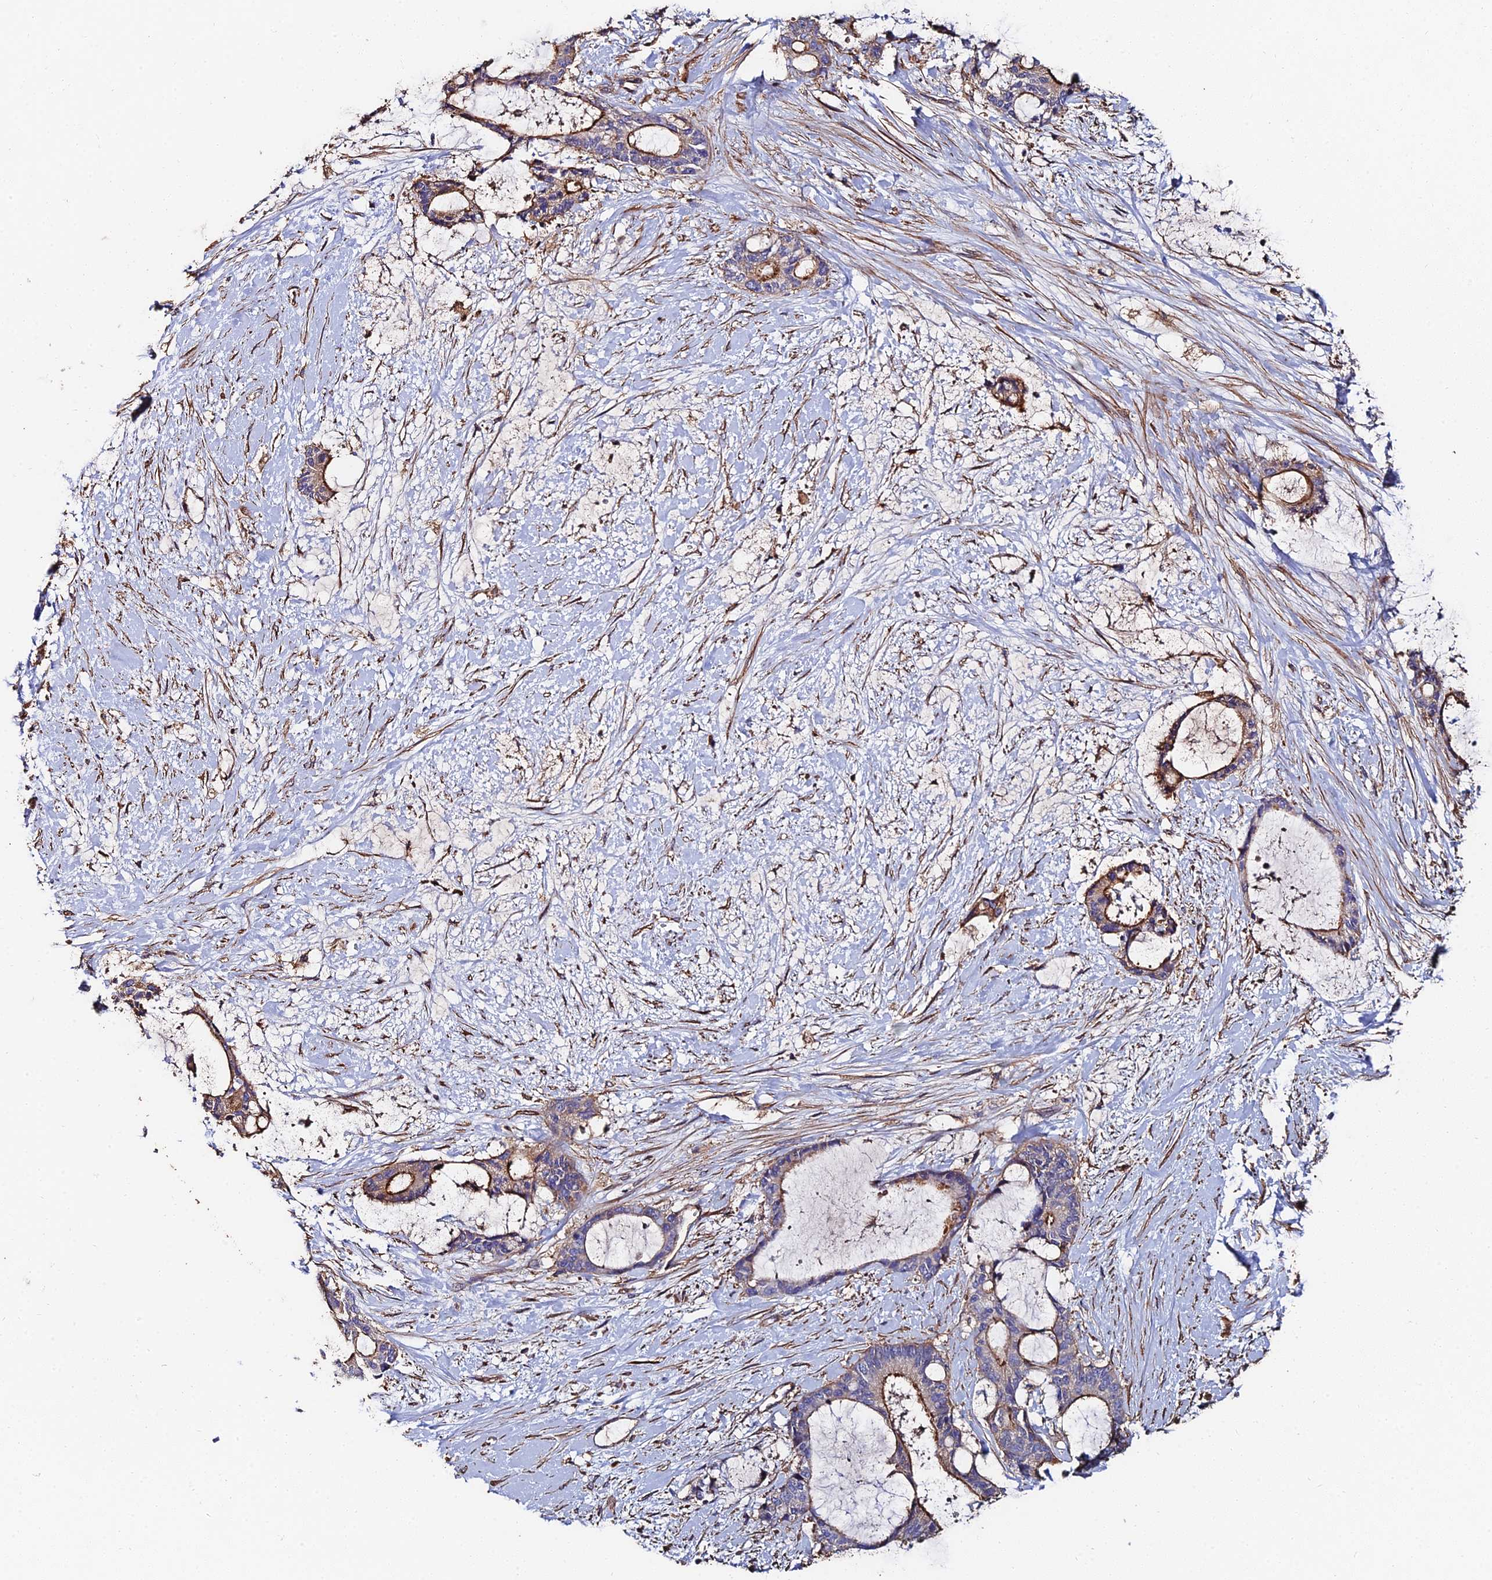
{"staining": {"intensity": "moderate", "quantity": "25%-75%", "location": "cytoplasmic/membranous"}, "tissue": "liver cancer", "cell_type": "Tumor cells", "image_type": "cancer", "snomed": [{"axis": "morphology", "description": "Normal tissue, NOS"}, {"axis": "morphology", "description": "Cholangiocarcinoma"}, {"axis": "topography", "description": "Liver"}, {"axis": "topography", "description": "Peripheral nerve tissue"}], "caption": "Human liver cancer stained for a protein (brown) displays moderate cytoplasmic/membranous positive expression in approximately 25%-75% of tumor cells.", "gene": "EXT1", "patient": {"sex": "female", "age": 73}}